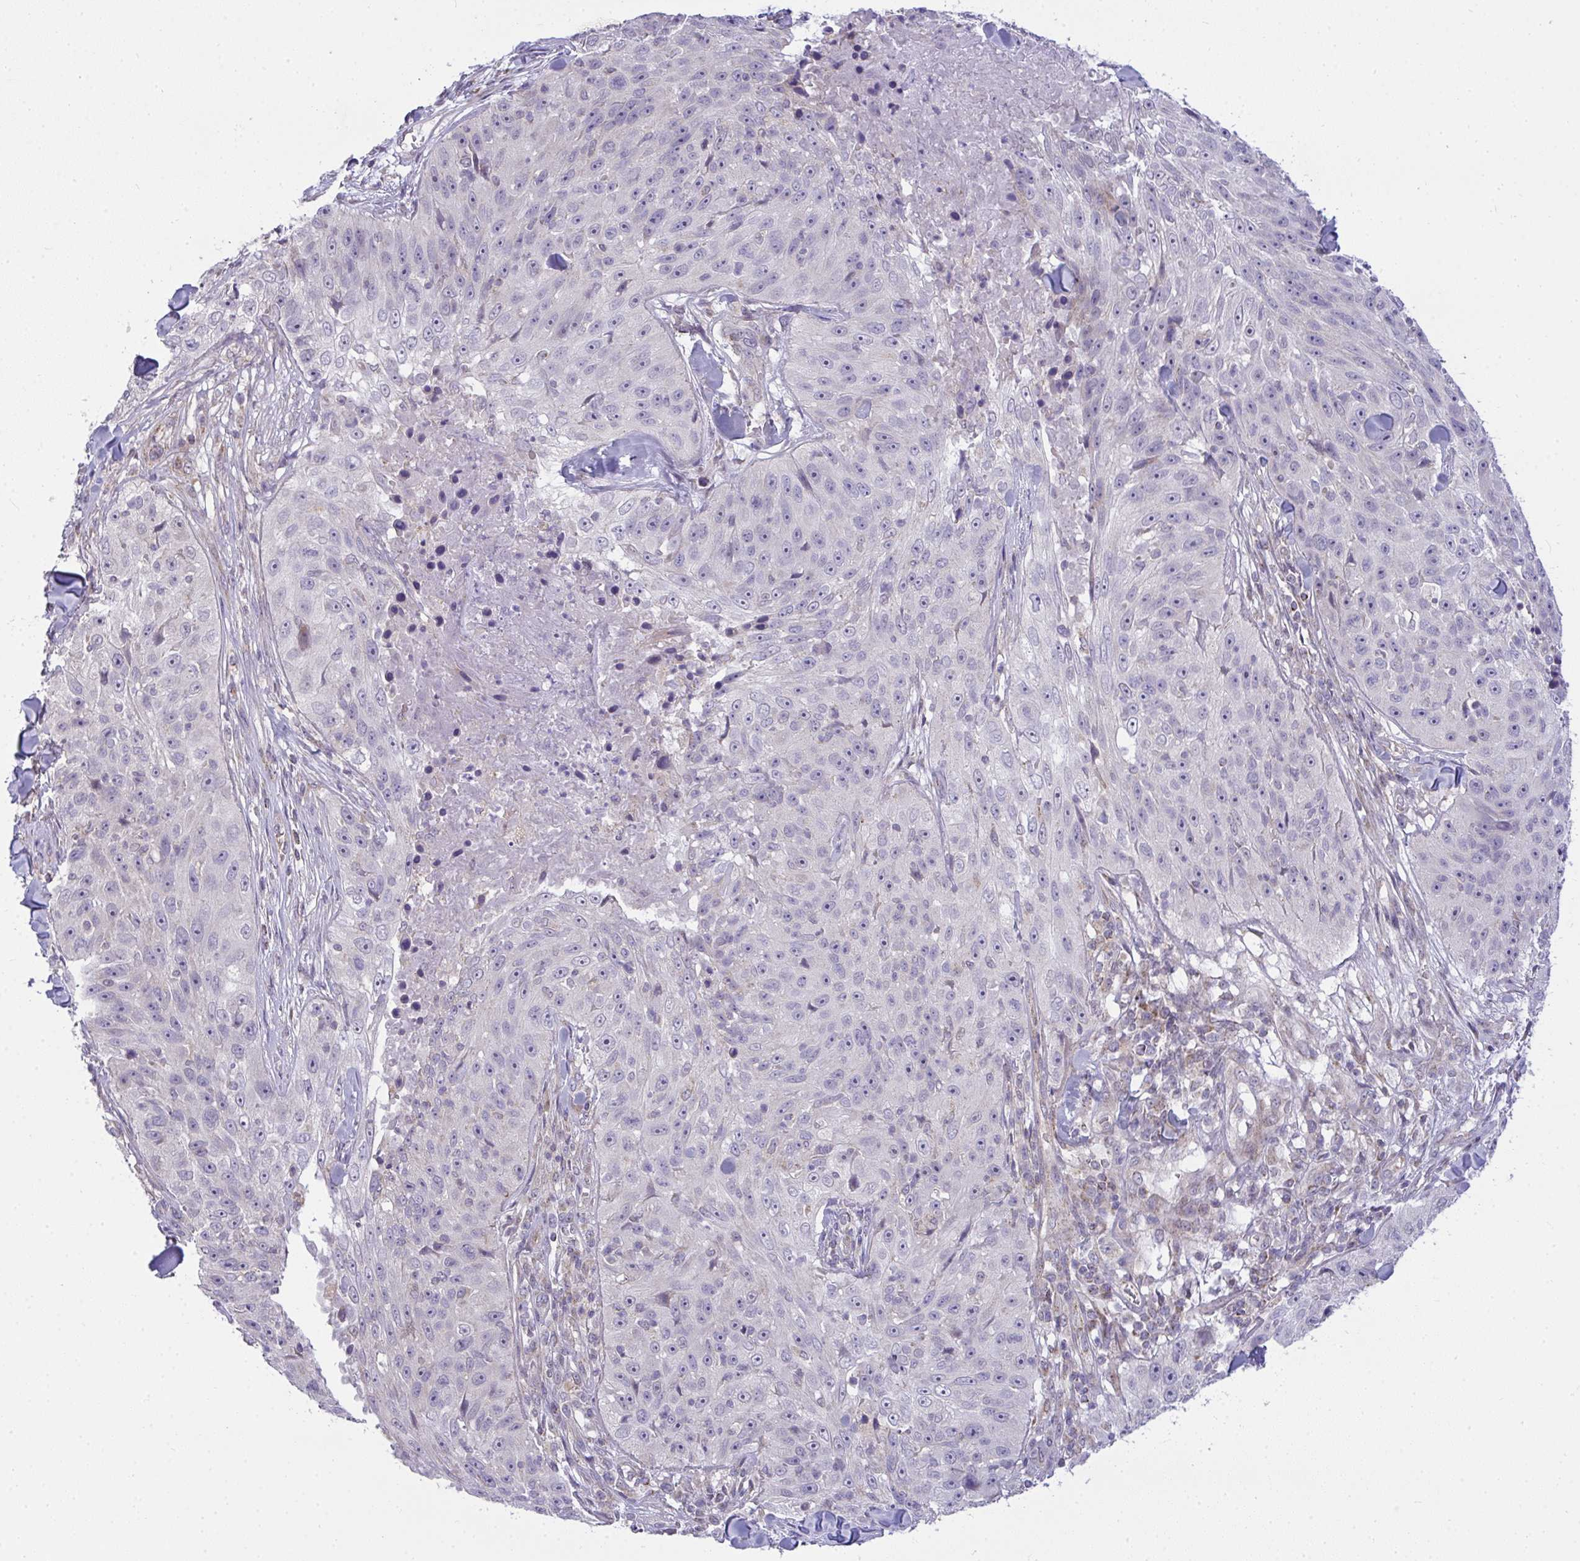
{"staining": {"intensity": "weak", "quantity": "<25%", "location": "cytoplasmic/membranous,nuclear"}, "tissue": "skin cancer", "cell_type": "Tumor cells", "image_type": "cancer", "snomed": [{"axis": "morphology", "description": "Squamous cell carcinoma, NOS"}, {"axis": "topography", "description": "Skin"}], "caption": "An image of human skin cancer (squamous cell carcinoma) is negative for staining in tumor cells.", "gene": "SRRM4", "patient": {"sex": "female", "age": 87}}